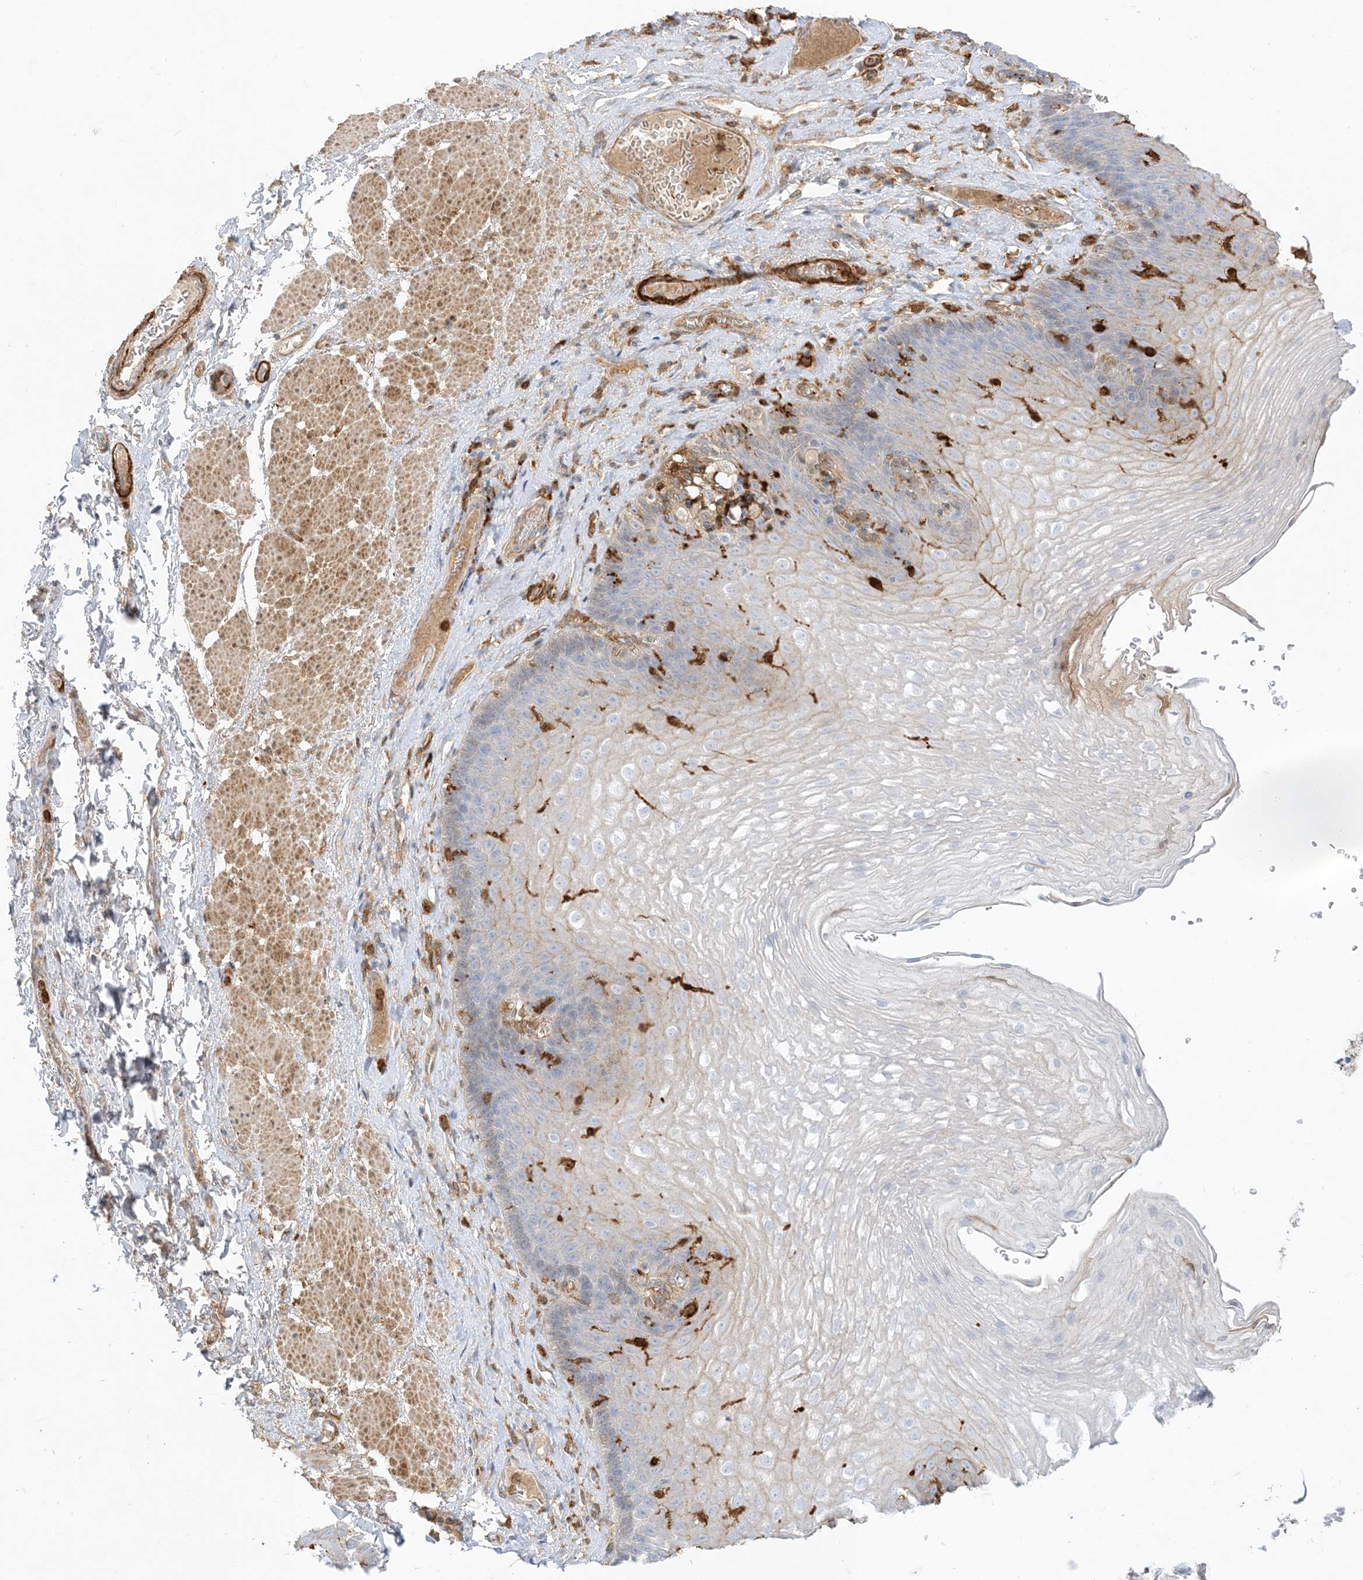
{"staining": {"intensity": "negative", "quantity": "none", "location": "none"}, "tissue": "esophagus", "cell_type": "Squamous epithelial cells", "image_type": "normal", "snomed": [{"axis": "morphology", "description": "Normal tissue, NOS"}, {"axis": "topography", "description": "Esophagus"}], "caption": "Squamous epithelial cells show no significant protein positivity in unremarkable esophagus. (DAB immunohistochemistry, high magnification).", "gene": "GSN", "patient": {"sex": "female", "age": 66}}